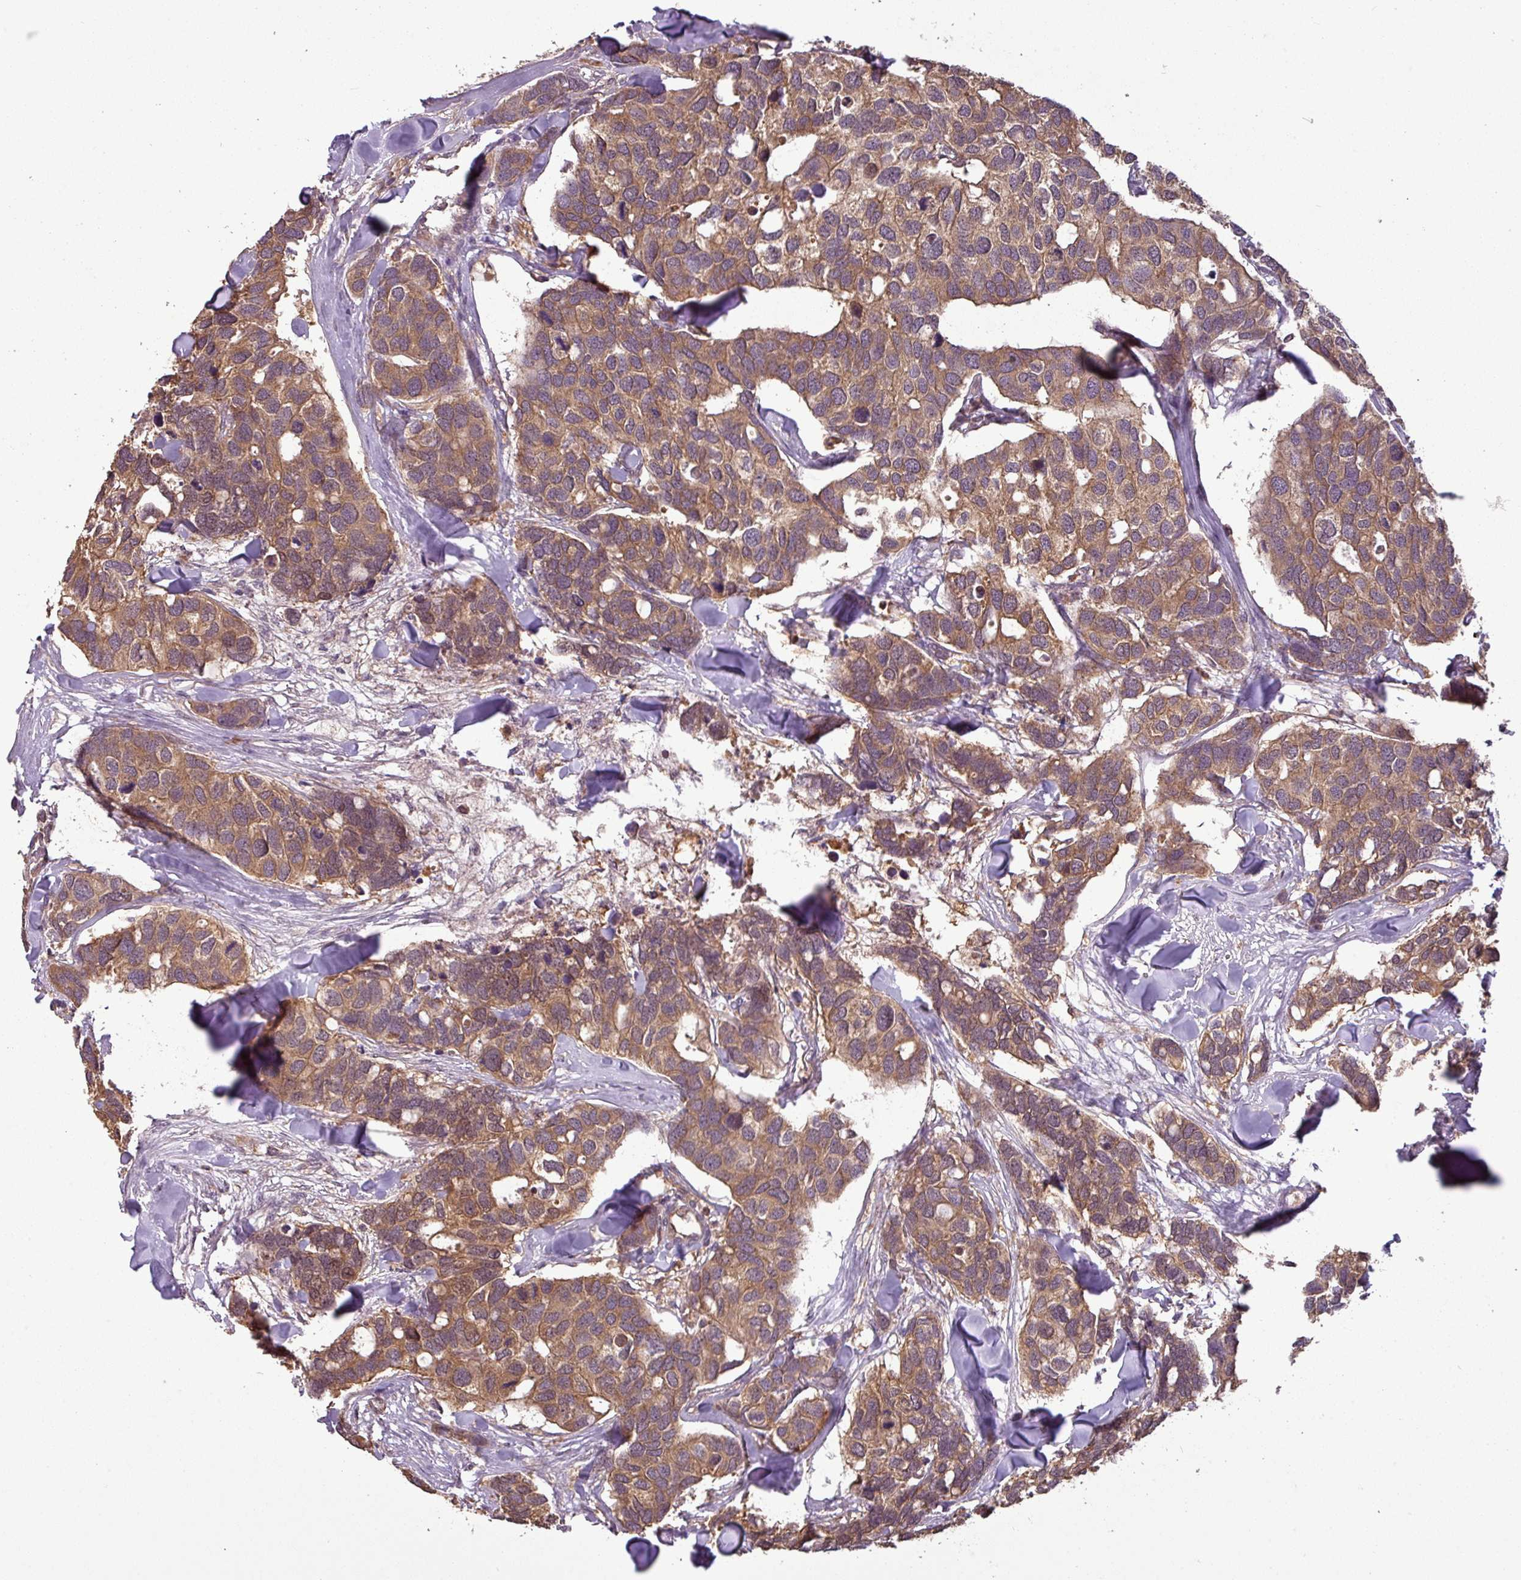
{"staining": {"intensity": "moderate", "quantity": ">75%", "location": "cytoplasmic/membranous"}, "tissue": "breast cancer", "cell_type": "Tumor cells", "image_type": "cancer", "snomed": [{"axis": "morphology", "description": "Duct carcinoma"}, {"axis": "topography", "description": "Breast"}], "caption": "High-power microscopy captured an immunohistochemistry photomicrograph of invasive ductal carcinoma (breast), revealing moderate cytoplasmic/membranous expression in approximately >75% of tumor cells.", "gene": "NT5C3A", "patient": {"sex": "female", "age": 83}}